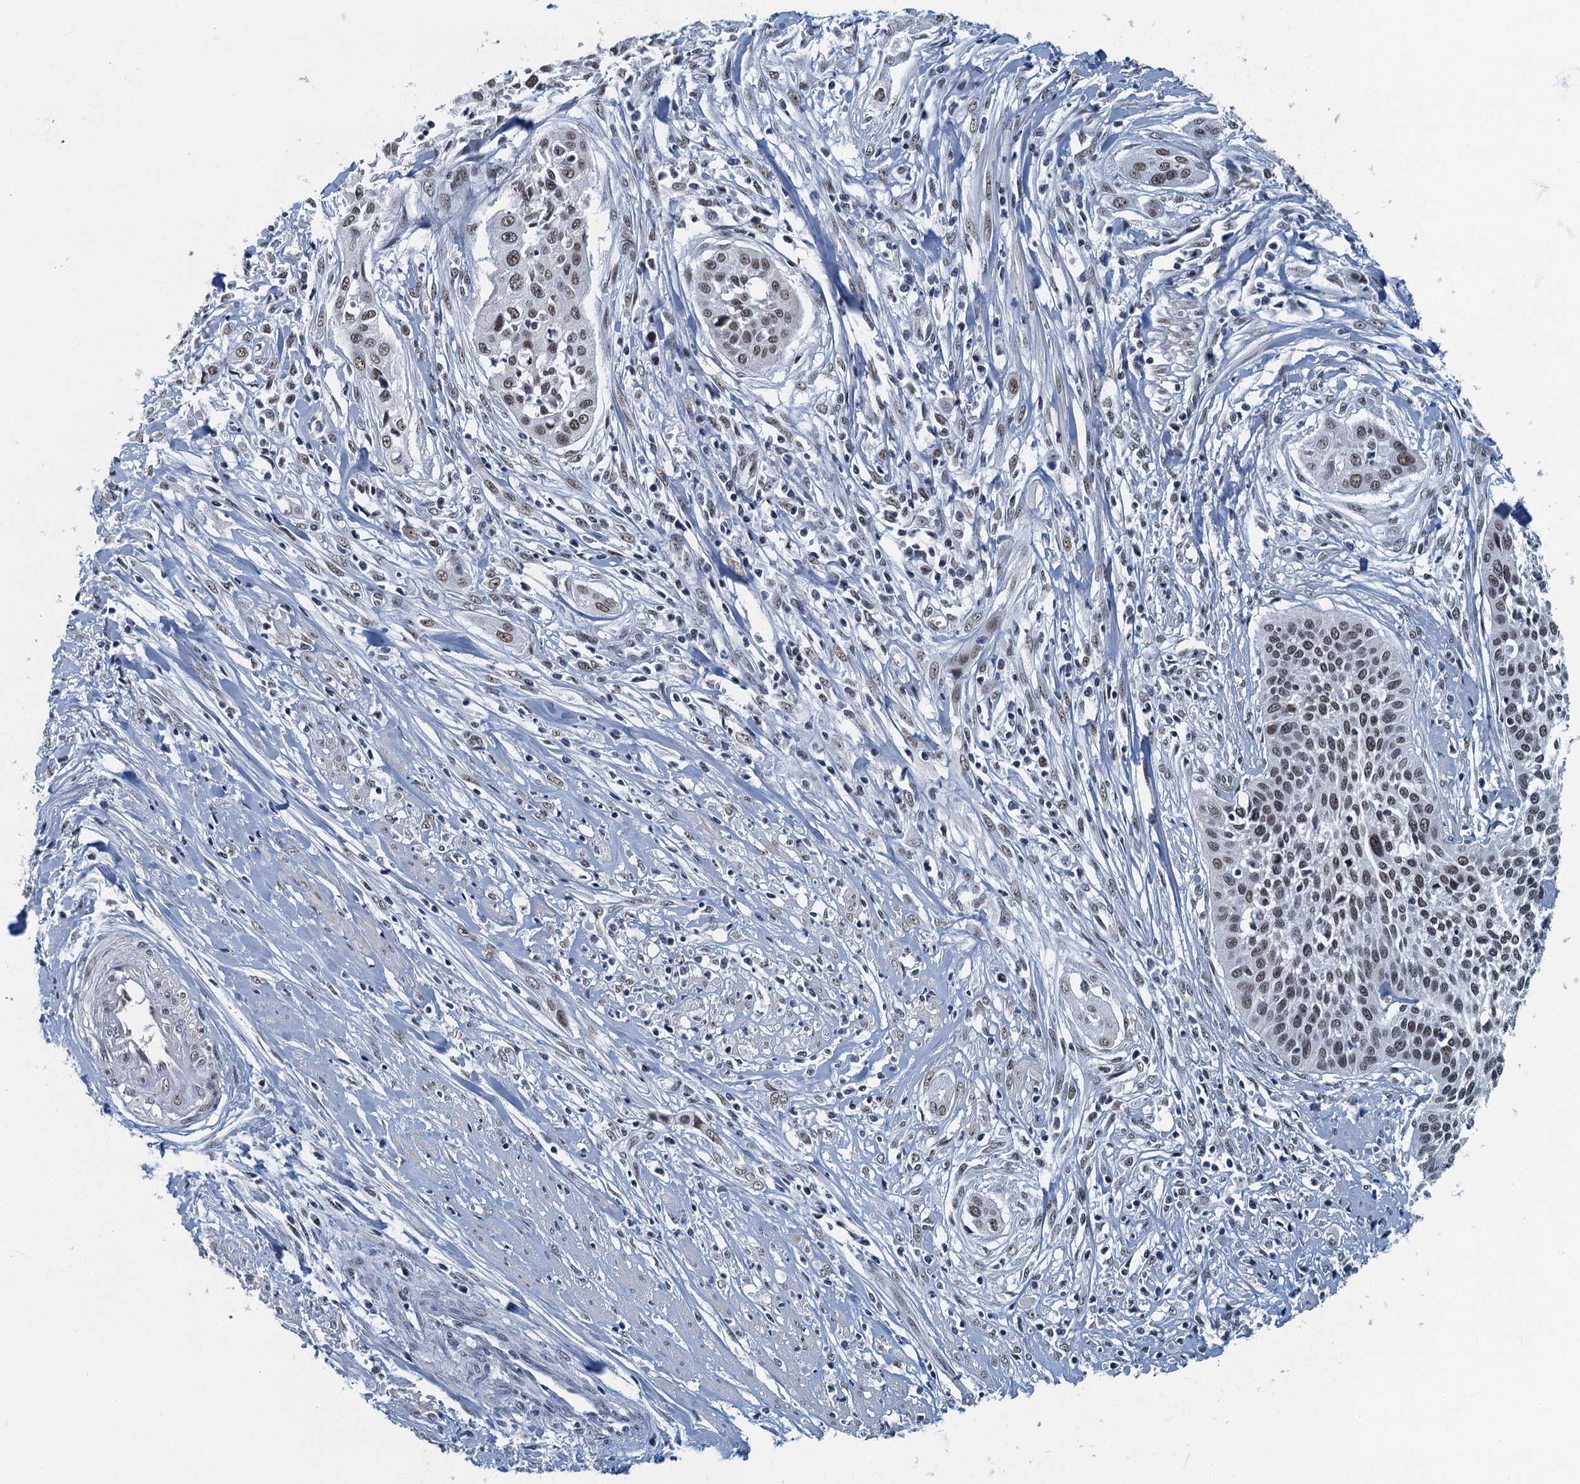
{"staining": {"intensity": "moderate", "quantity": ">75%", "location": "nuclear"}, "tissue": "cervical cancer", "cell_type": "Tumor cells", "image_type": "cancer", "snomed": [{"axis": "morphology", "description": "Squamous cell carcinoma, NOS"}, {"axis": "topography", "description": "Cervix"}], "caption": "Immunohistochemical staining of human cervical cancer (squamous cell carcinoma) demonstrates moderate nuclear protein positivity in about >75% of tumor cells. (DAB IHC with brightfield microscopy, high magnification).", "gene": "GADL1", "patient": {"sex": "female", "age": 34}}